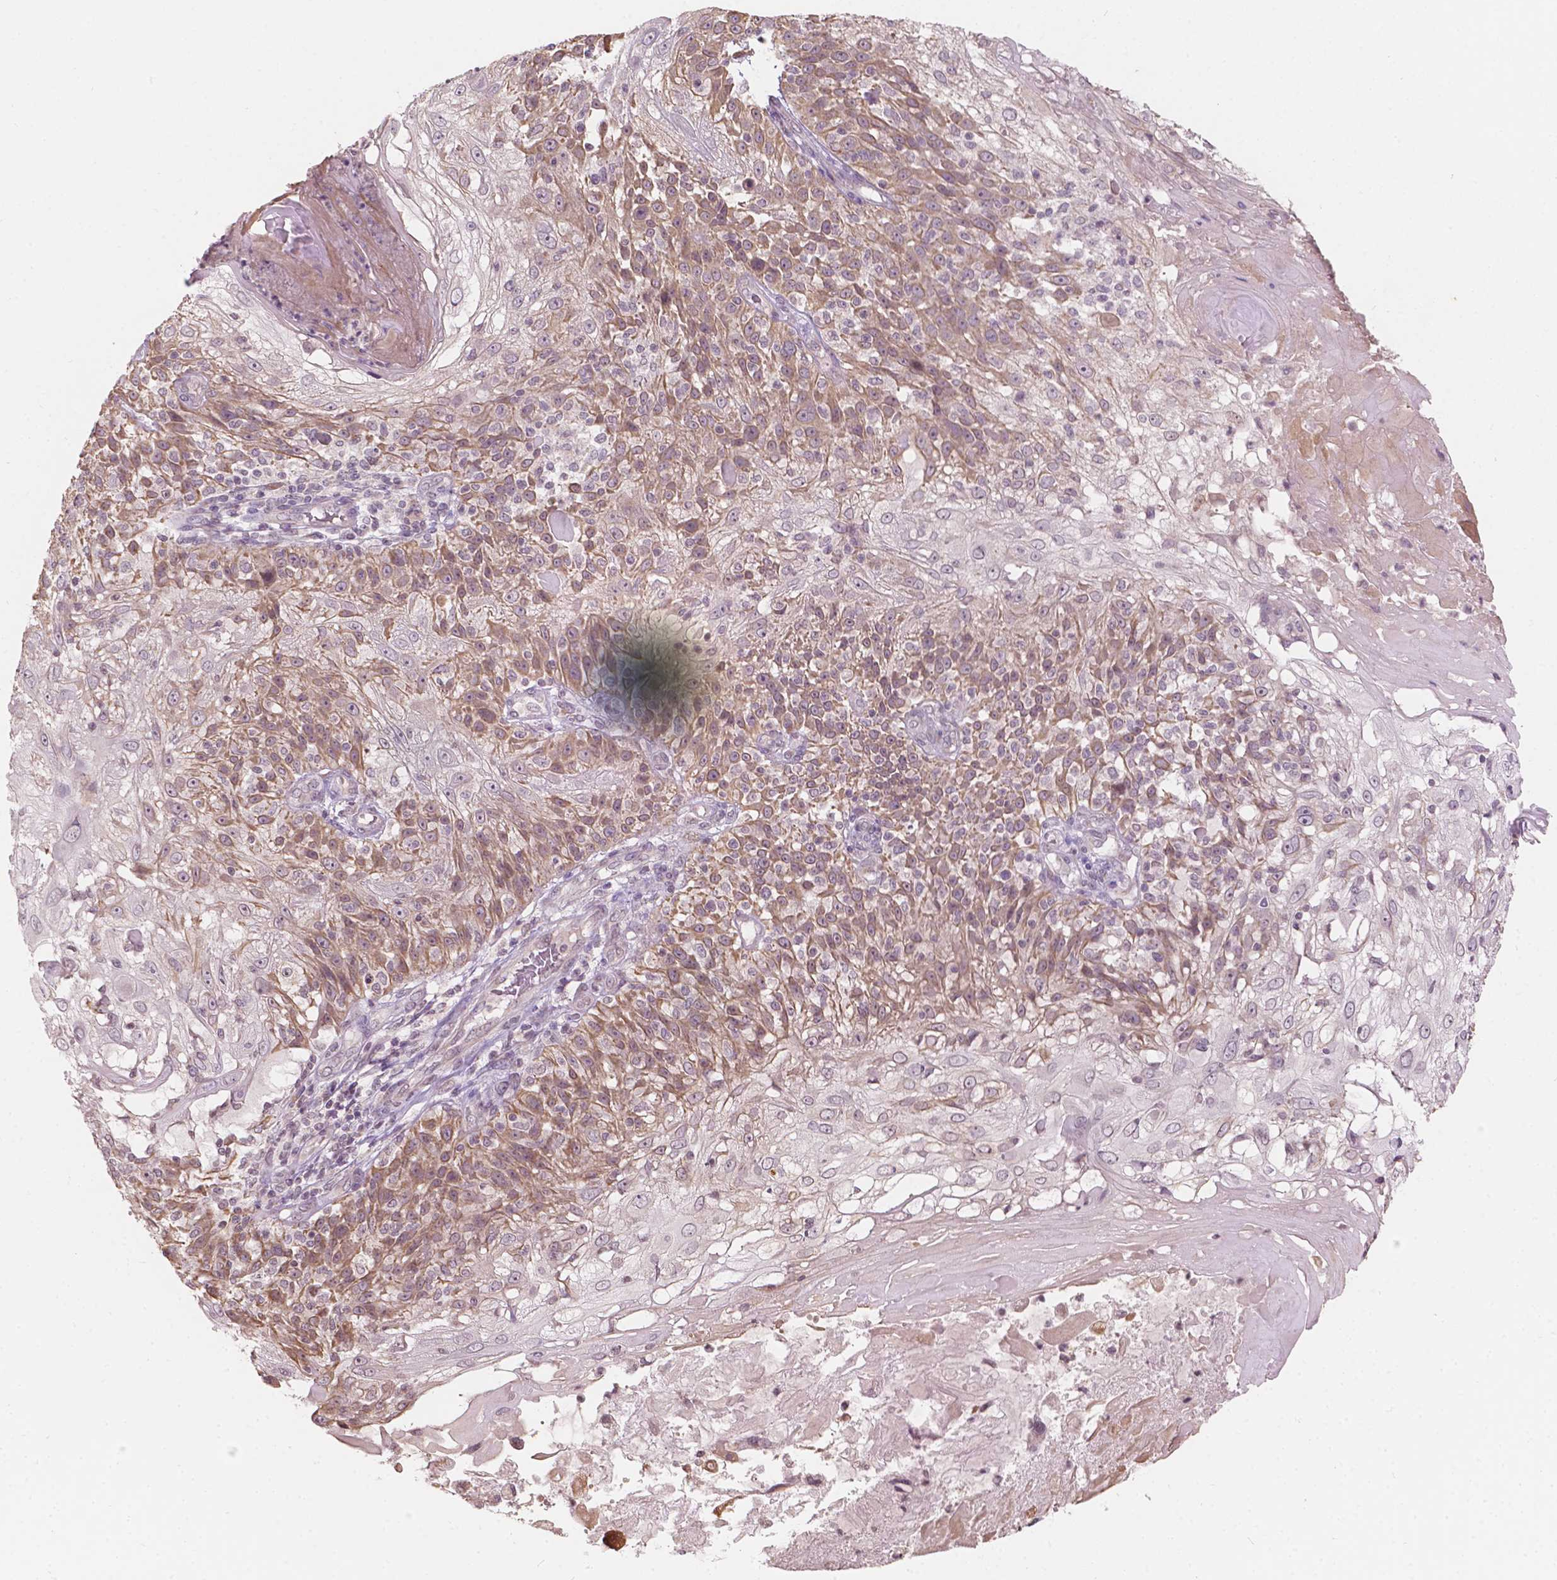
{"staining": {"intensity": "moderate", "quantity": ">75%", "location": "cytoplasmic/membranous"}, "tissue": "skin cancer", "cell_type": "Tumor cells", "image_type": "cancer", "snomed": [{"axis": "morphology", "description": "Normal tissue, NOS"}, {"axis": "morphology", "description": "Squamous cell carcinoma, NOS"}, {"axis": "topography", "description": "Skin"}], "caption": "Skin squamous cell carcinoma stained with DAB immunohistochemistry (IHC) demonstrates medium levels of moderate cytoplasmic/membranous staining in about >75% of tumor cells.", "gene": "NOS1AP", "patient": {"sex": "female", "age": 83}}